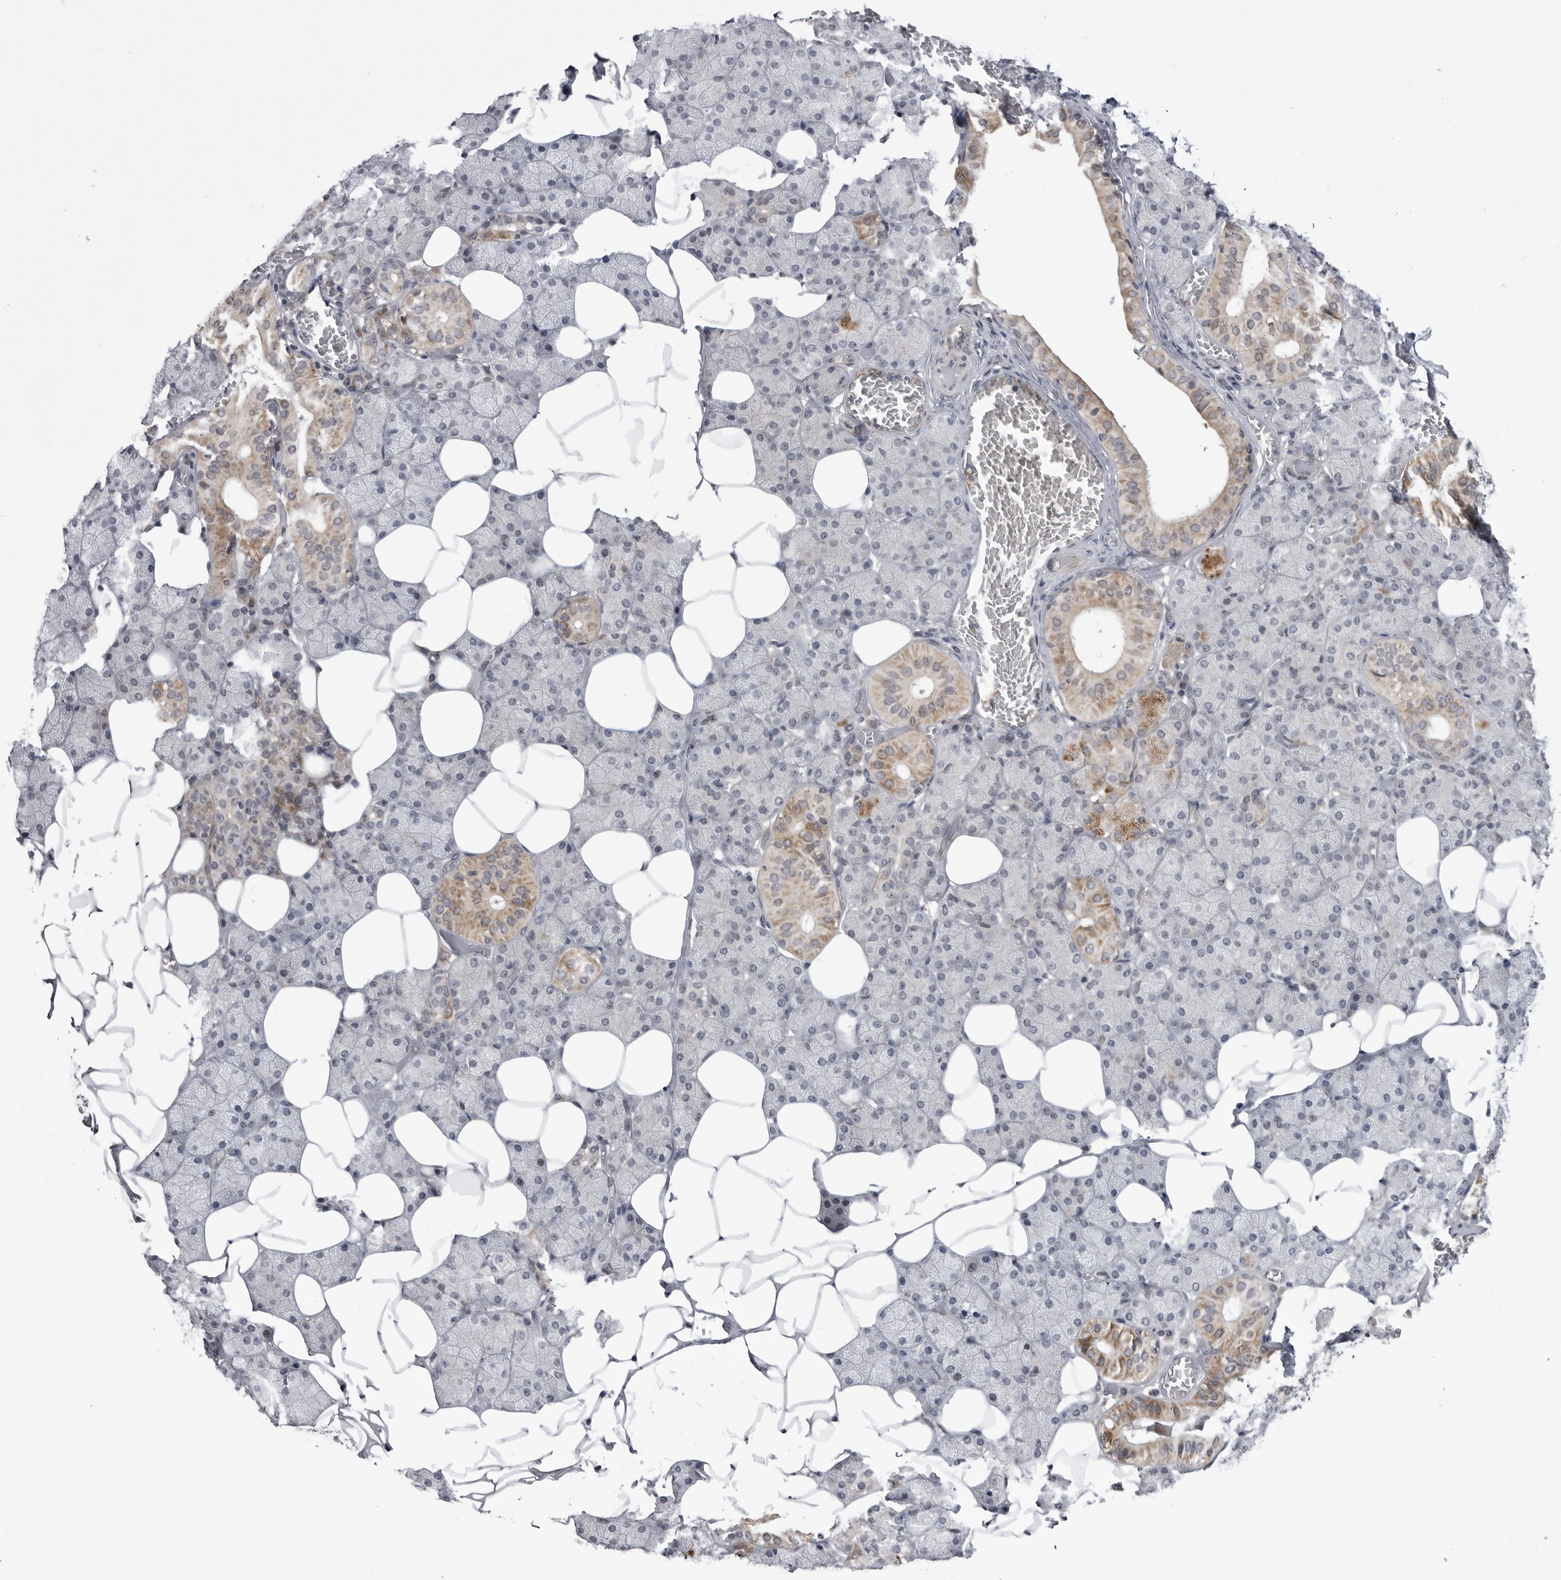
{"staining": {"intensity": "weak", "quantity": "<25%", "location": "cytoplasmic/membranous"}, "tissue": "salivary gland", "cell_type": "Glandular cells", "image_type": "normal", "snomed": [{"axis": "morphology", "description": "Normal tissue, NOS"}, {"axis": "topography", "description": "Salivary gland"}], "caption": "Protein analysis of normal salivary gland displays no significant staining in glandular cells. (Brightfield microscopy of DAB immunohistochemistry (IHC) at high magnification).", "gene": "CCDC18", "patient": {"sex": "female", "age": 33}}